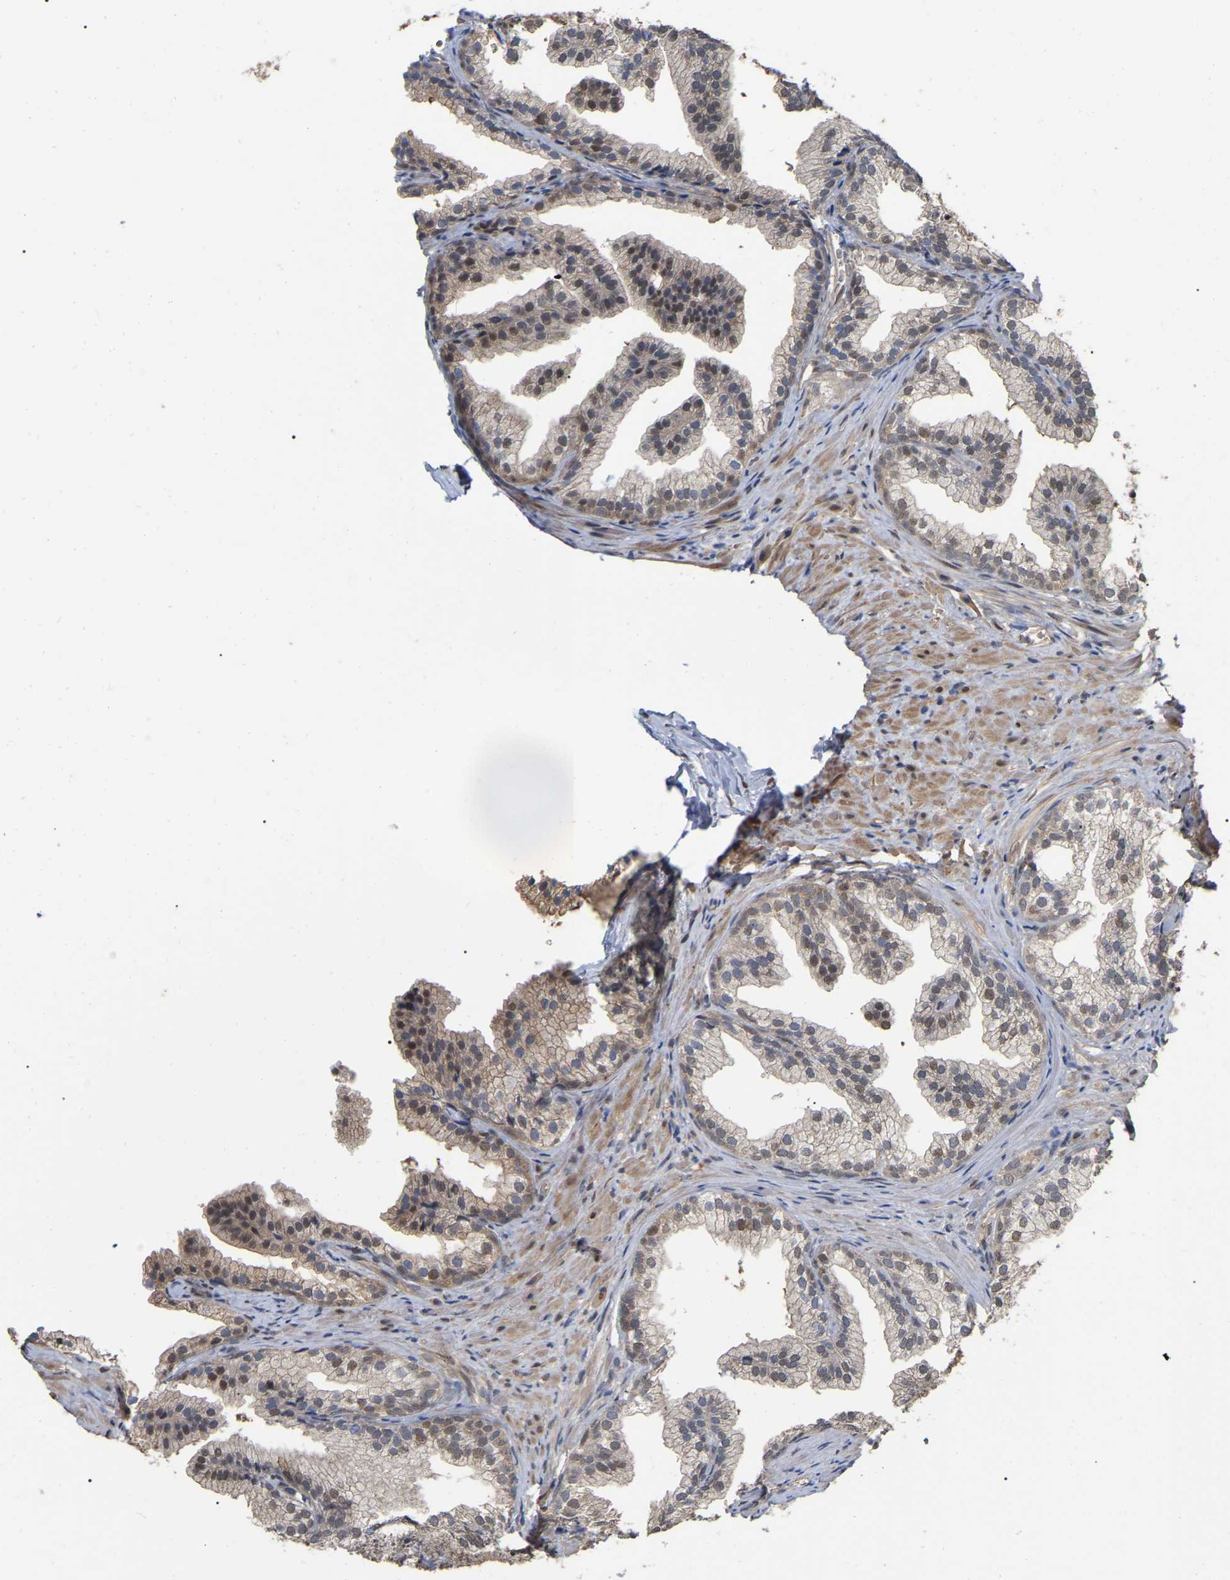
{"staining": {"intensity": "moderate", "quantity": ">75%", "location": "cytoplasmic/membranous"}, "tissue": "prostate", "cell_type": "Glandular cells", "image_type": "normal", "snomed": [{"axis": "morphology", "description": "Normal tissue, NOS"}, {"axis": "topography", "description": "Prostate"}], "caption": "The photomicrograph exhibits immunohistochemical staining of unremarkable prostate. There is moderate cytoplasmic/membranous positivity is present in approximately >75% of glandular cells.", "gene": "FAM219A", "patient": {"sex": "male", "age": 76}}